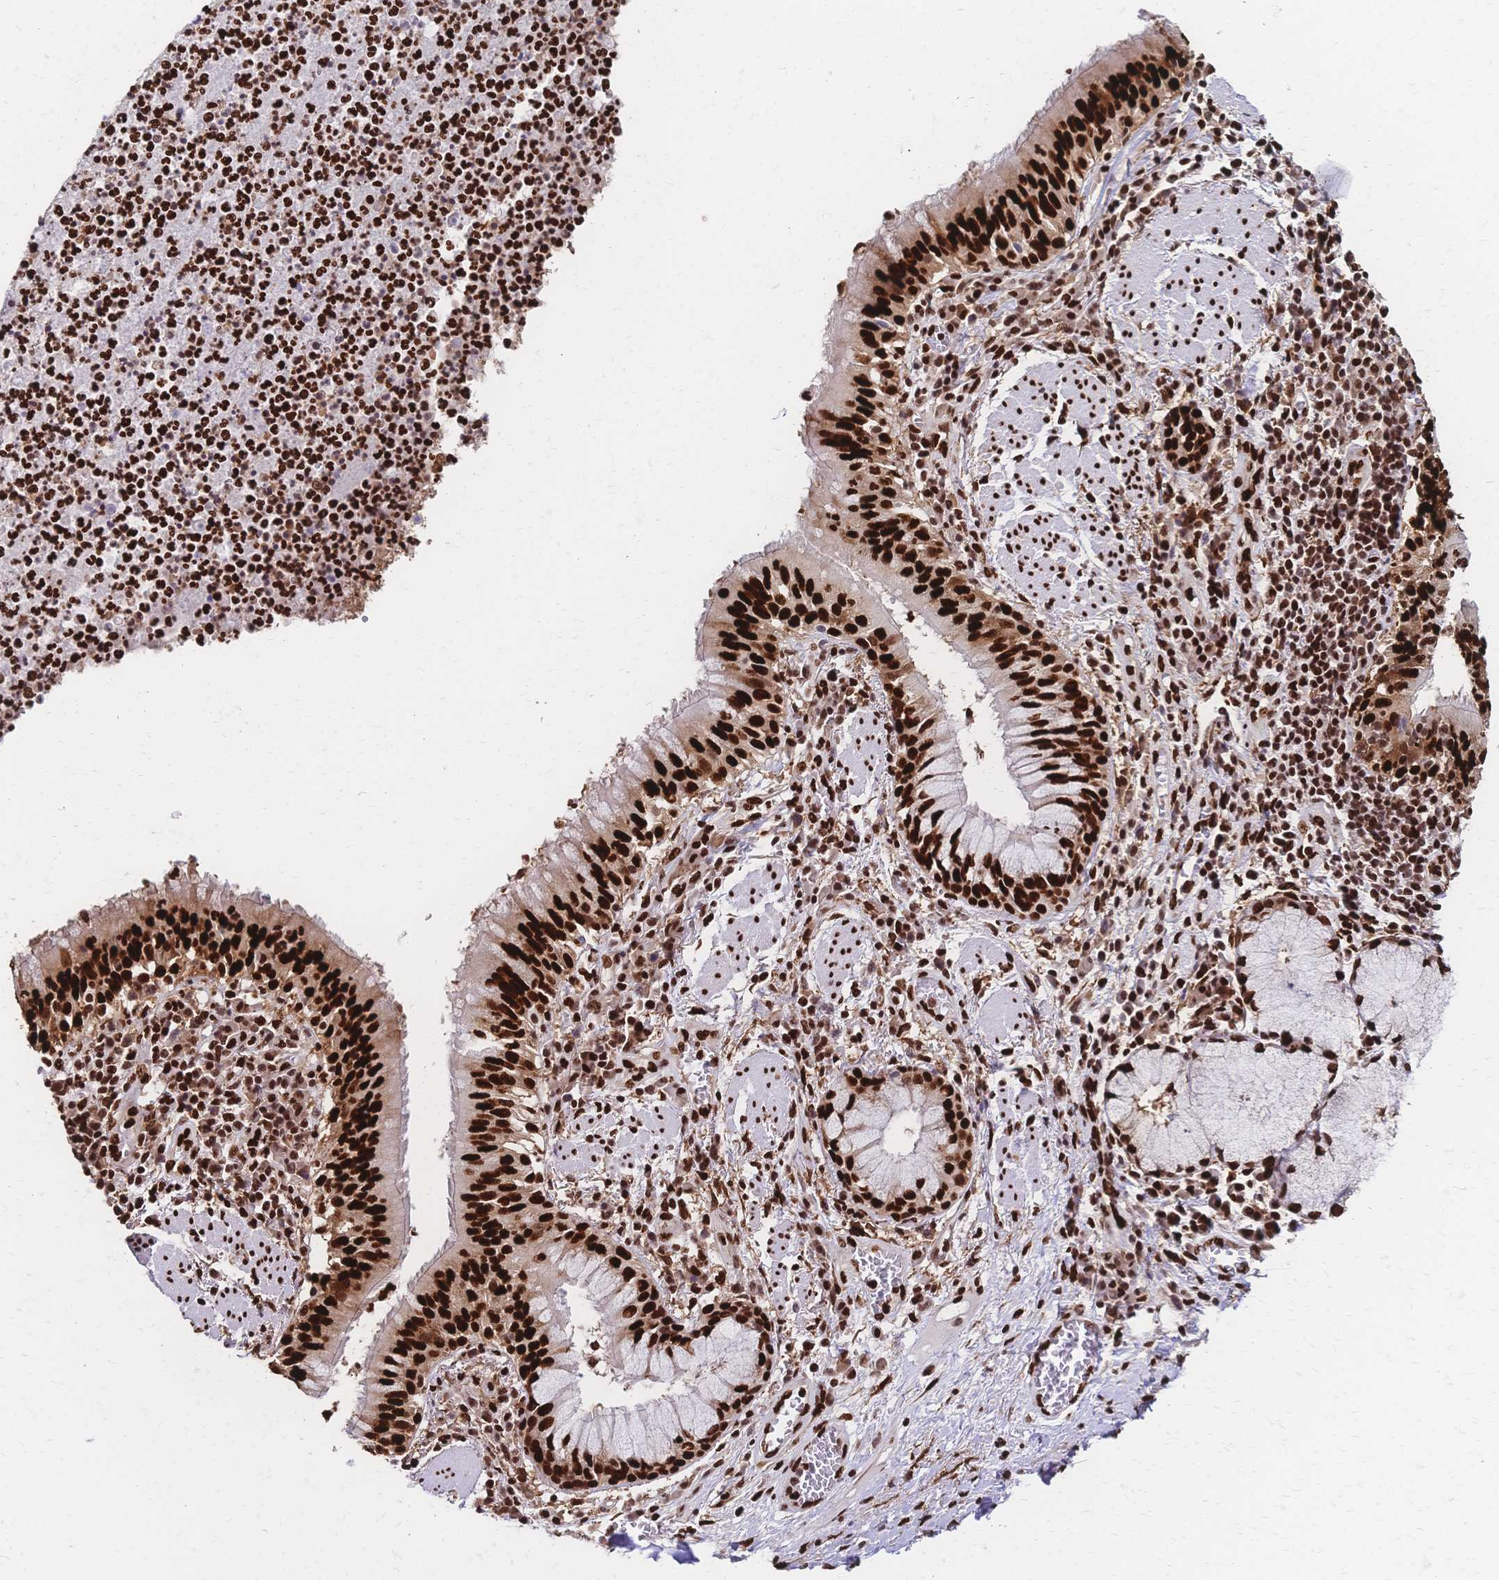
{"staining": {"intensity": "strong", "quantity": ">75%", "location": "nuclear"}, "tissue": "bronchus", "cell_type": "Respiratory epithelial cells", "image_type": "normal", "snomed": [{"axis": "morphology", "description": "Normal tissue, NOS"}, {"axis": "topography", "description": "Lymph node"}, {"axis": "topography", "description": "Bronchus"}], "caption": "Protein staining exhibits strong nuclear staining in about >75% of respiratory epithelial cells in normal bronchus.", "gene": "HDGF", "patient": {"sex": "male", "age": 56}}